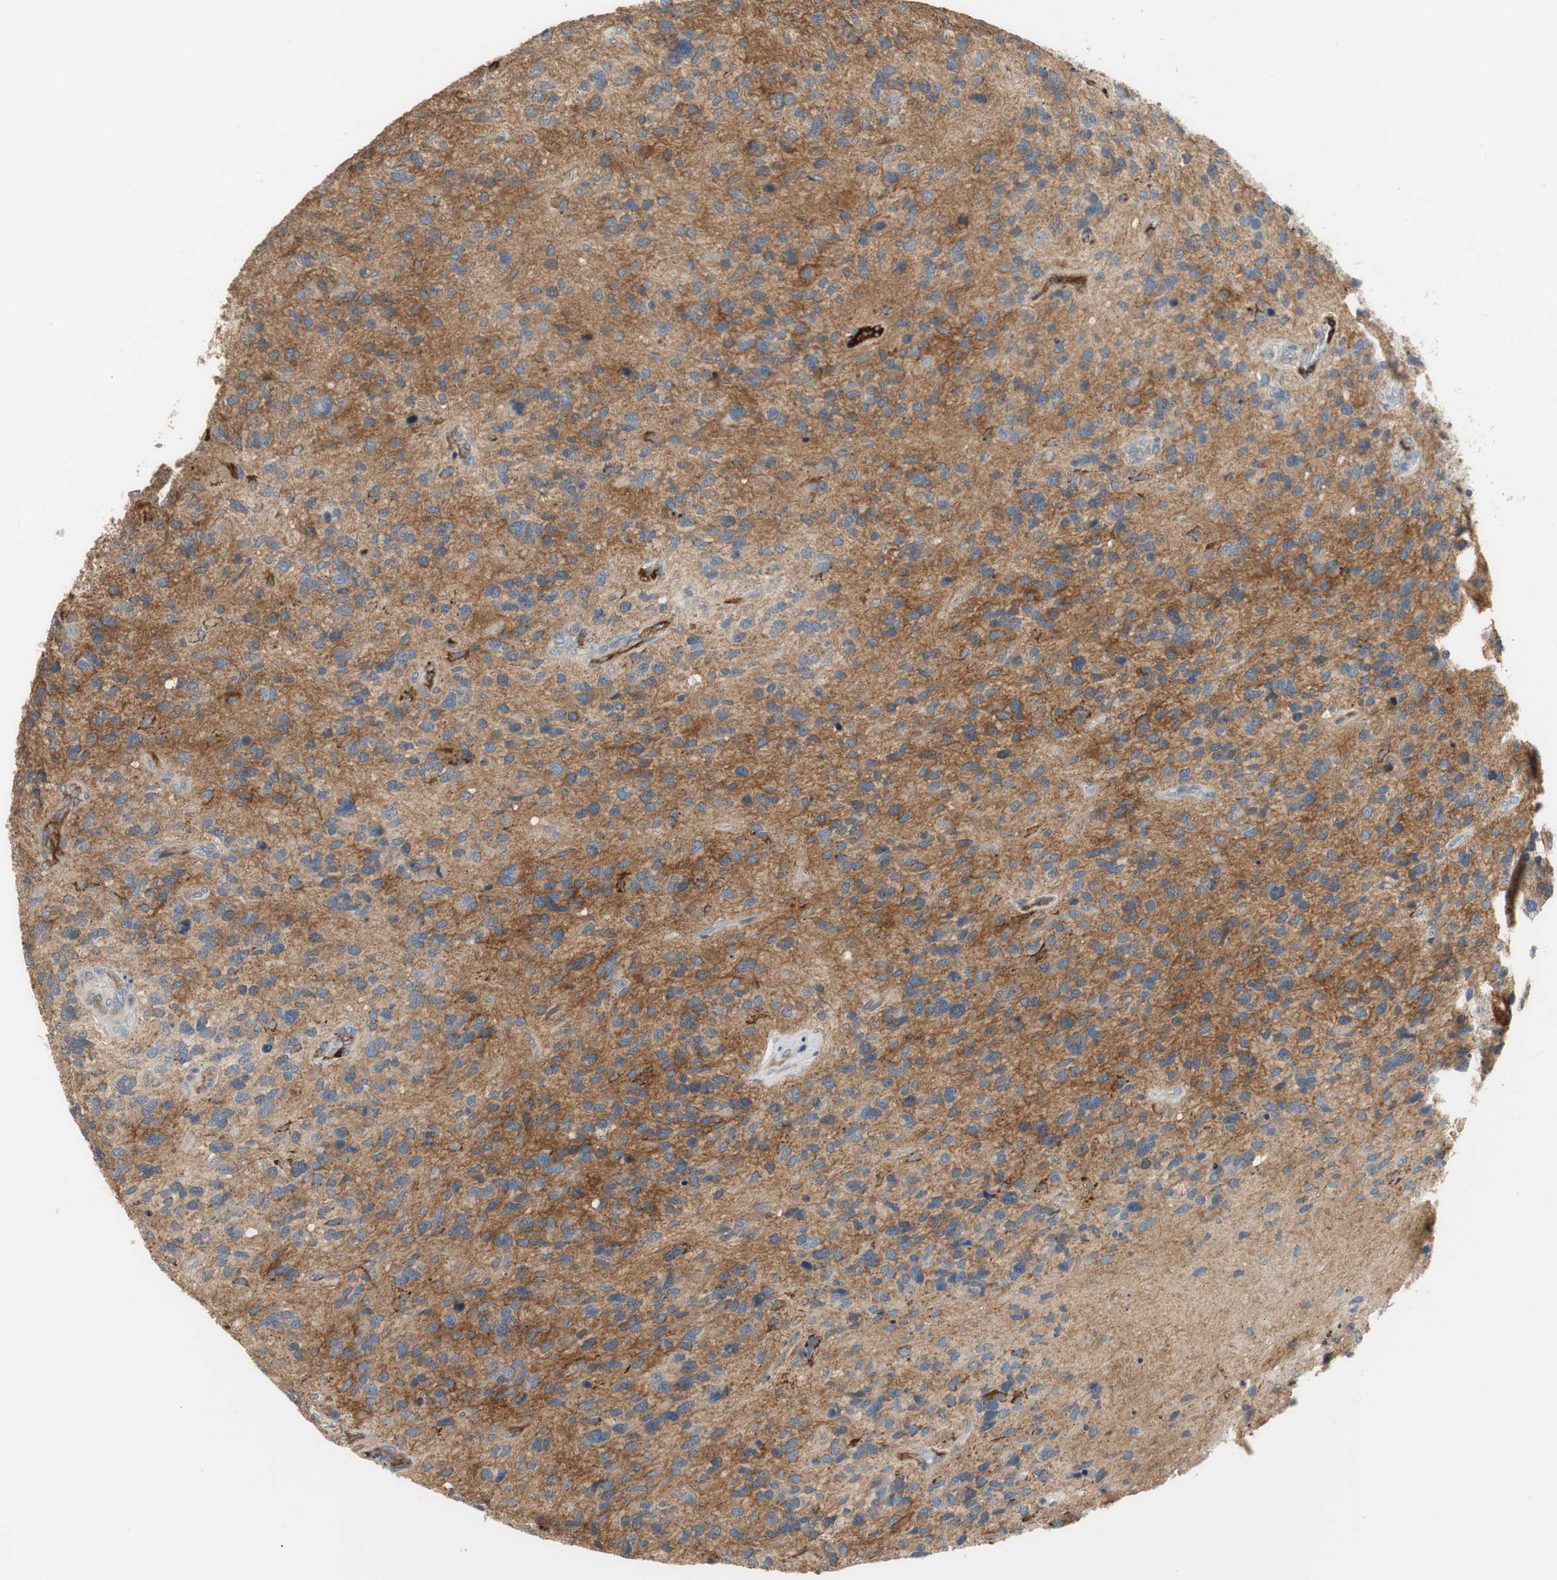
{"staining": {"intensity": "moderate", "quantity": "25%-75%", "location": "cytoplasmic/membranous"}, "tissue": "glioma", "cell_type": "Tumor cells", "image_type": "cancer", "snomed": [{"axis": "morphology", "description": "Glioma, malignant, High grade"}, {"axis": "topography", "description": "Brain"}], "caption": "A brown stain highlights moderate cytoplasmic/membranous positivity of a protein in human glioma tumor cells.", "gene": "ALPL", "patient": {"sex": "female", "age": 58}}